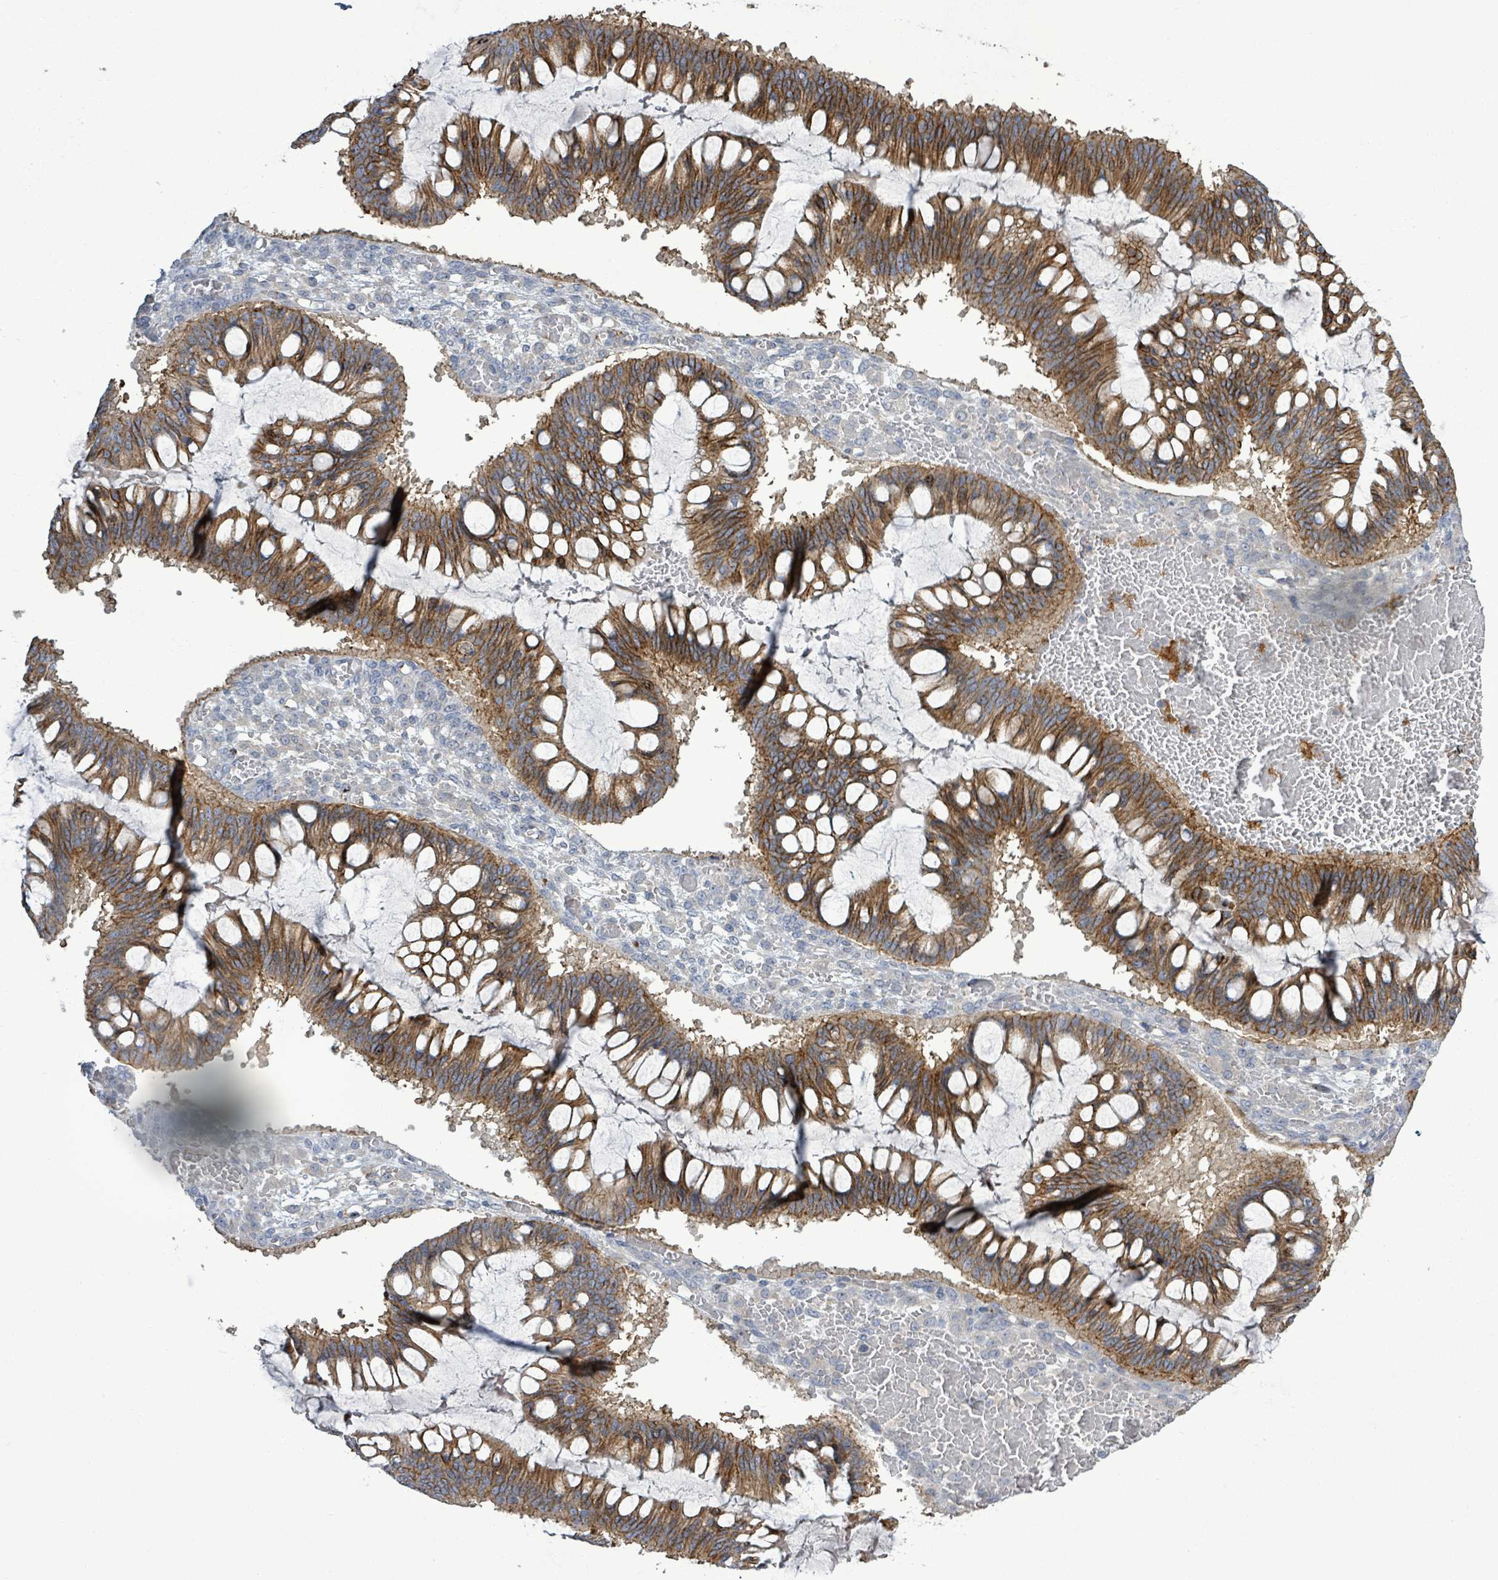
{"staining": {"intensity": "strong", "quantity": ">75%", "location": "cytoplasmic/membranous"}, "tissue": "ovarian cancer", "cell_type": "Tumor cells", "image_type": "cancer", "snomed": [{"axis": "morphology", "description": "Cystadenocarcinoma, mucinous, NOS"}, {"axis": "topography", "description": "Ovary"}], "caption": "Protein staining demonstrates strong cytoplasmic/membranous positivity in about >75% of tumor cells in ovarian cancer (mucinous cystadenocarcinoma).", "gene": "KRAS", "patient": {"sex": "female", "age": 73}}